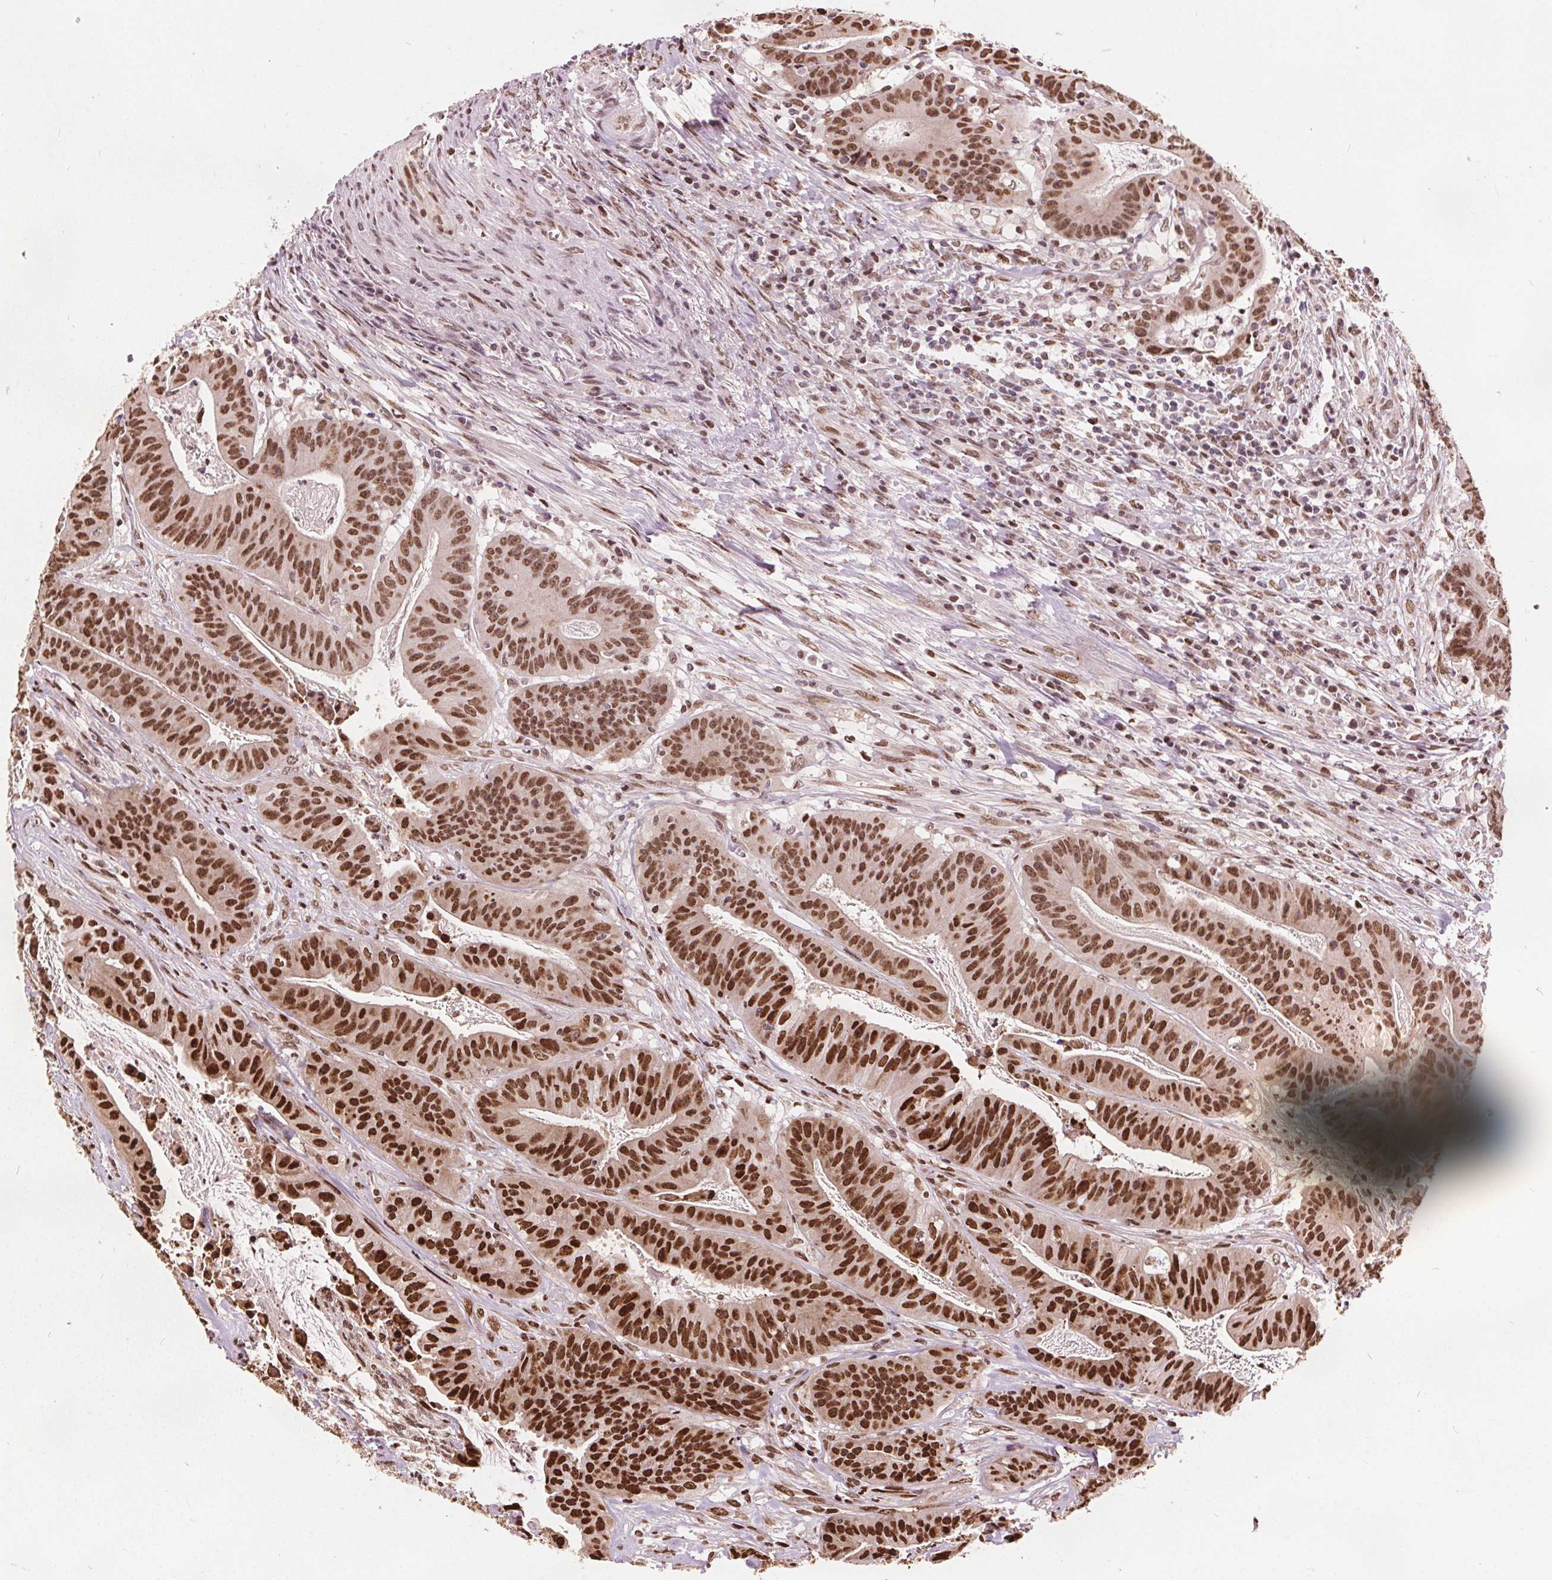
{"staining": {"intensity": "strong", "quantity": ">75%", "location": "nuclear"}, "tissue": "colorectal cancer", "cell_type": "Tumor cells", "image_type": "cancer", "snomed": [{"axis": "morphology", "description": "Adenocarcinoma, NOS"}, {"axis": "topography", "description": "Colon"}], "caption": "Colorectal adenocarcinoma tissue shows strong nuclear staining in about >75% of tumor cells", "gene": "ISLR2", "patient": {"sex": "male", "age": 33}}